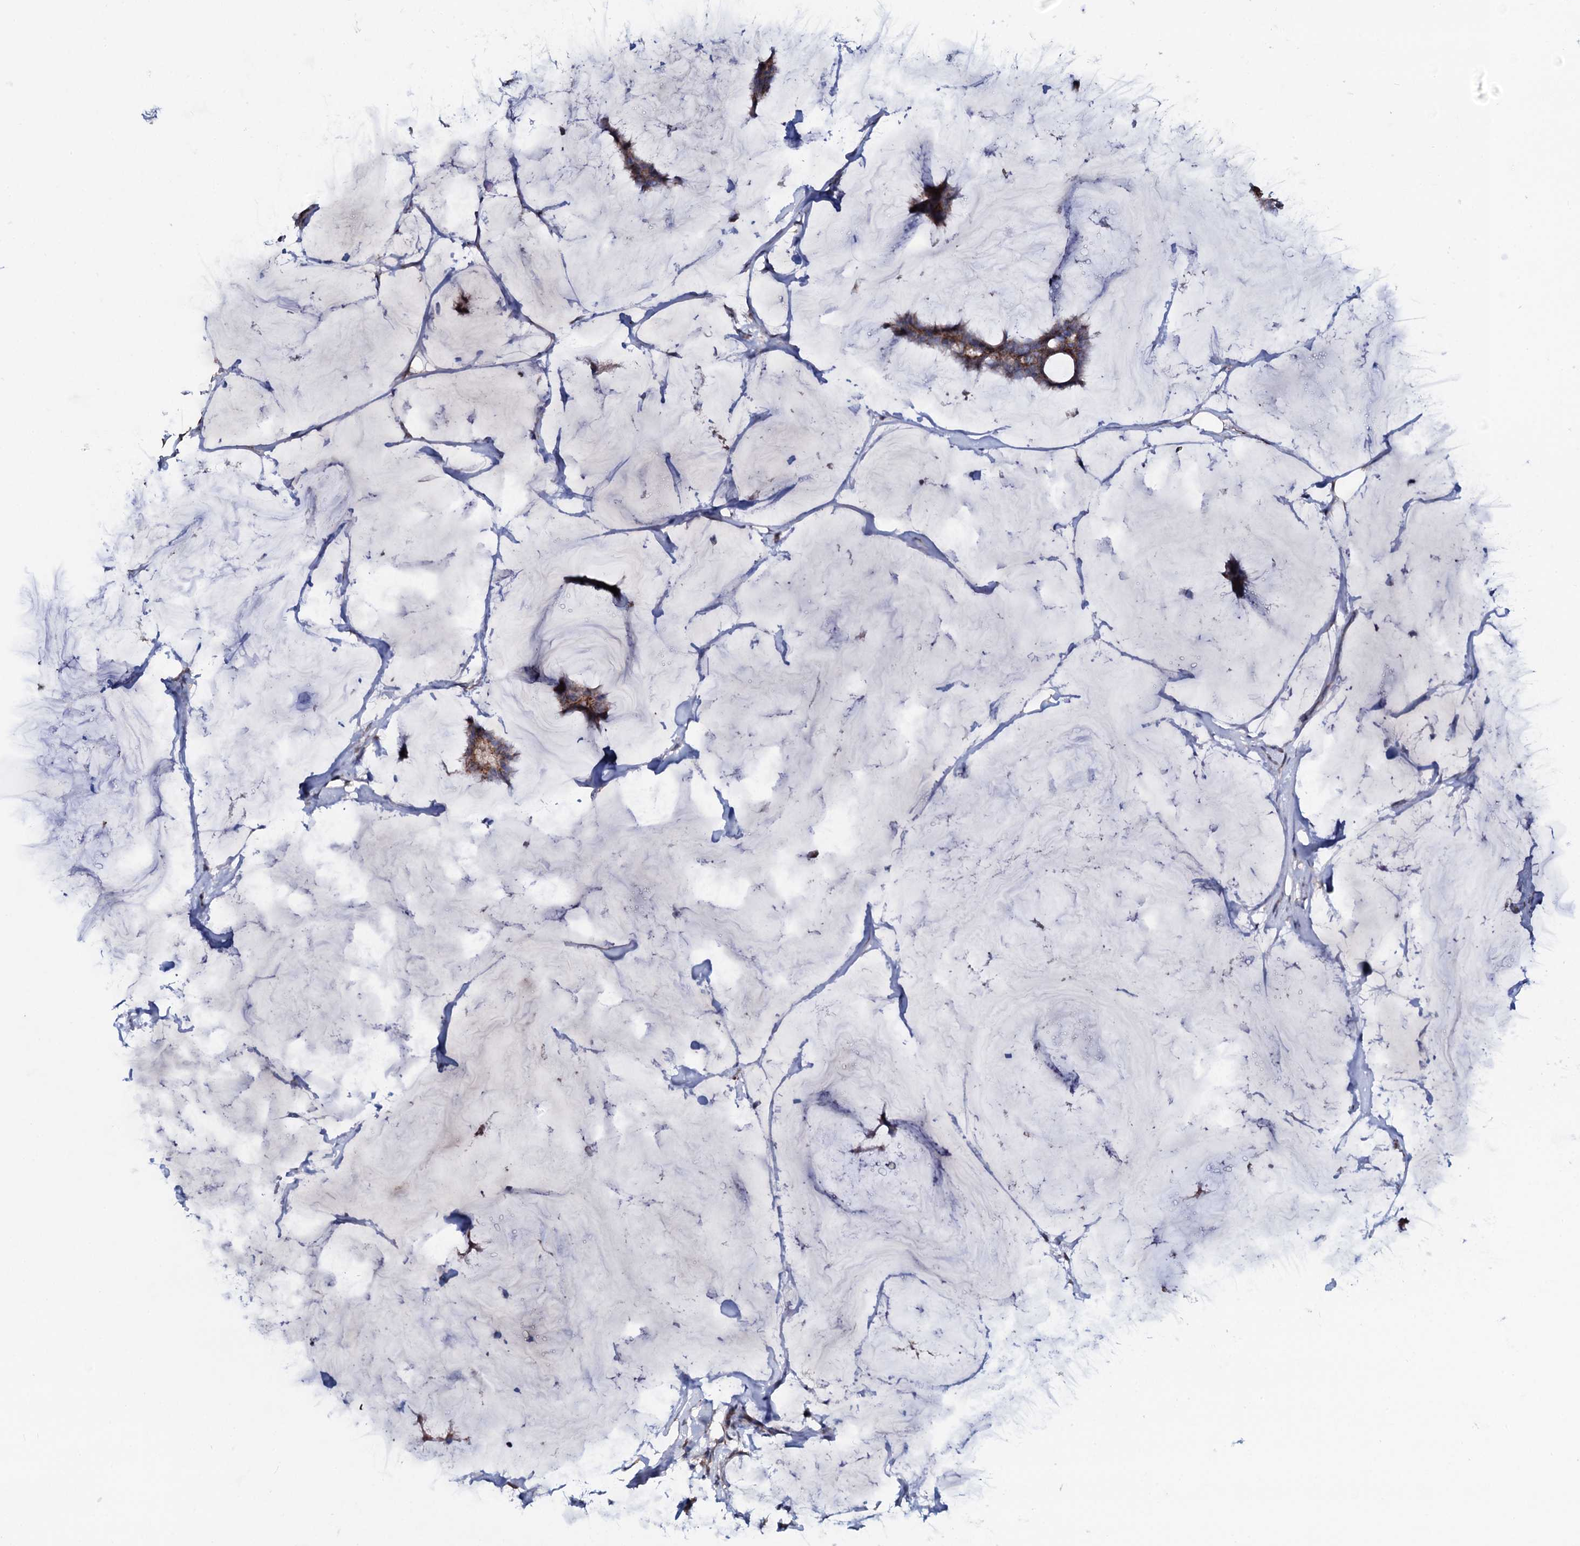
{"staining": {"intensity": "moderate", "quantity": ">75%", "location": "cytoplasmic/membranous"}, "tissue": "breast cancer", "cell_type": "Tumor cells", "image_type": "cancer", "snomed": [{"axis": "morphology", "description": "Duct carcinoma"}, {"axis": "topography", "description": "Breast"}], "caption": "Protein staining of breast cancer tissue shows moderate cytoplasmic/membranous positivity in approximately >75% of tumor cells. (IHC, brightfield microscopy, high magnification).", "gene": "PPP1R3D", "patient": {"sex": "female", "age": 93}}